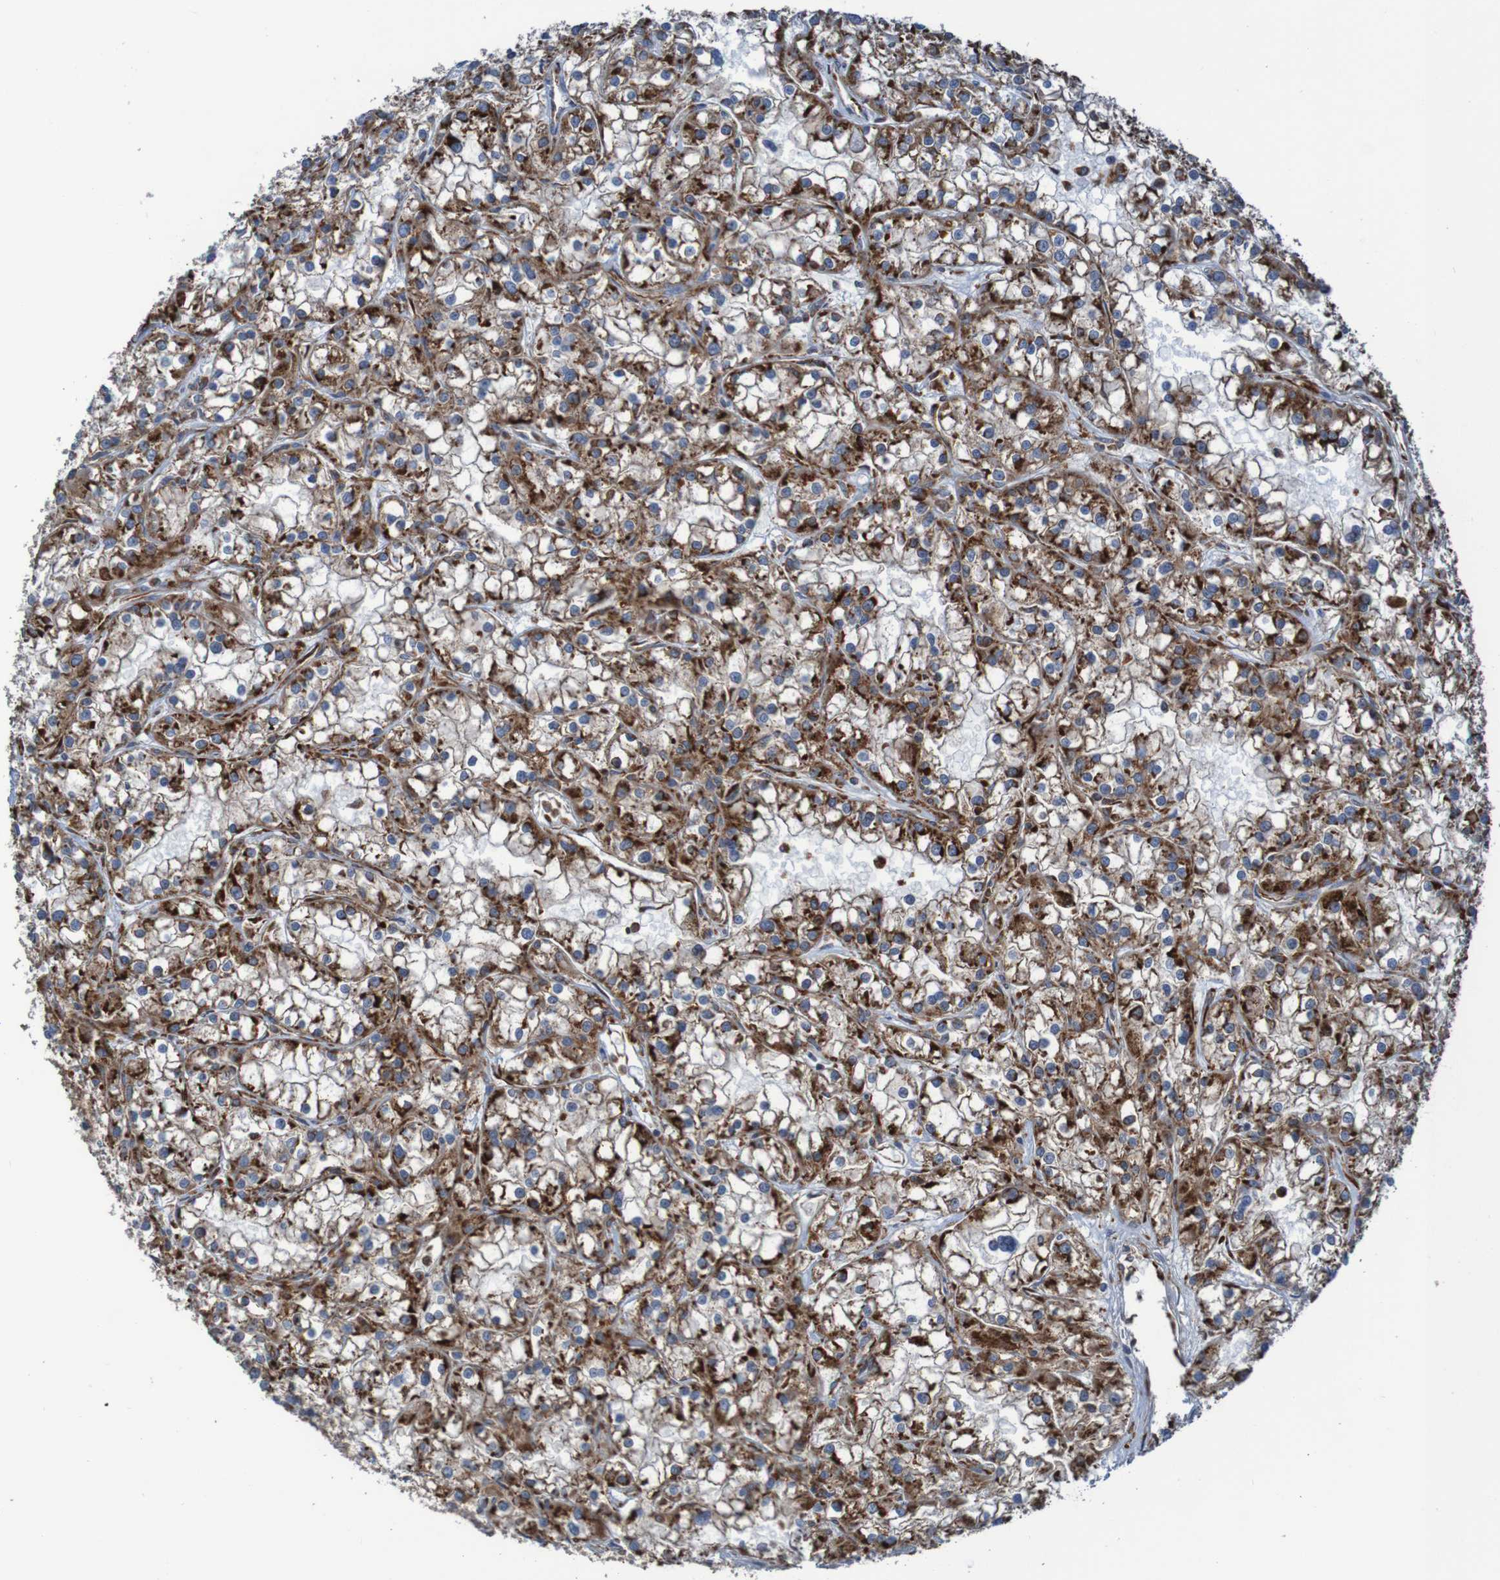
{"staining": {"intensity": "moderate", "quantity": ">75%", "location": "cytoplasmic/membranous"}, "tissue": "renal cancer", "cell_type": "Tumor cells", "image_type": "cancer", "snomed": [{"axis": "morphology", "description": "Adenocarcinoma, NOS"}, {"axis": "topography", "description": "Kidney"}], "caption": "Renal adenocarcinoma stained for a protein demonstrates moderate cytoplasmic/membranous positivity in tumor cells.", "gene": "RPL10", "patient": {"sex": "female", "age": 52}}